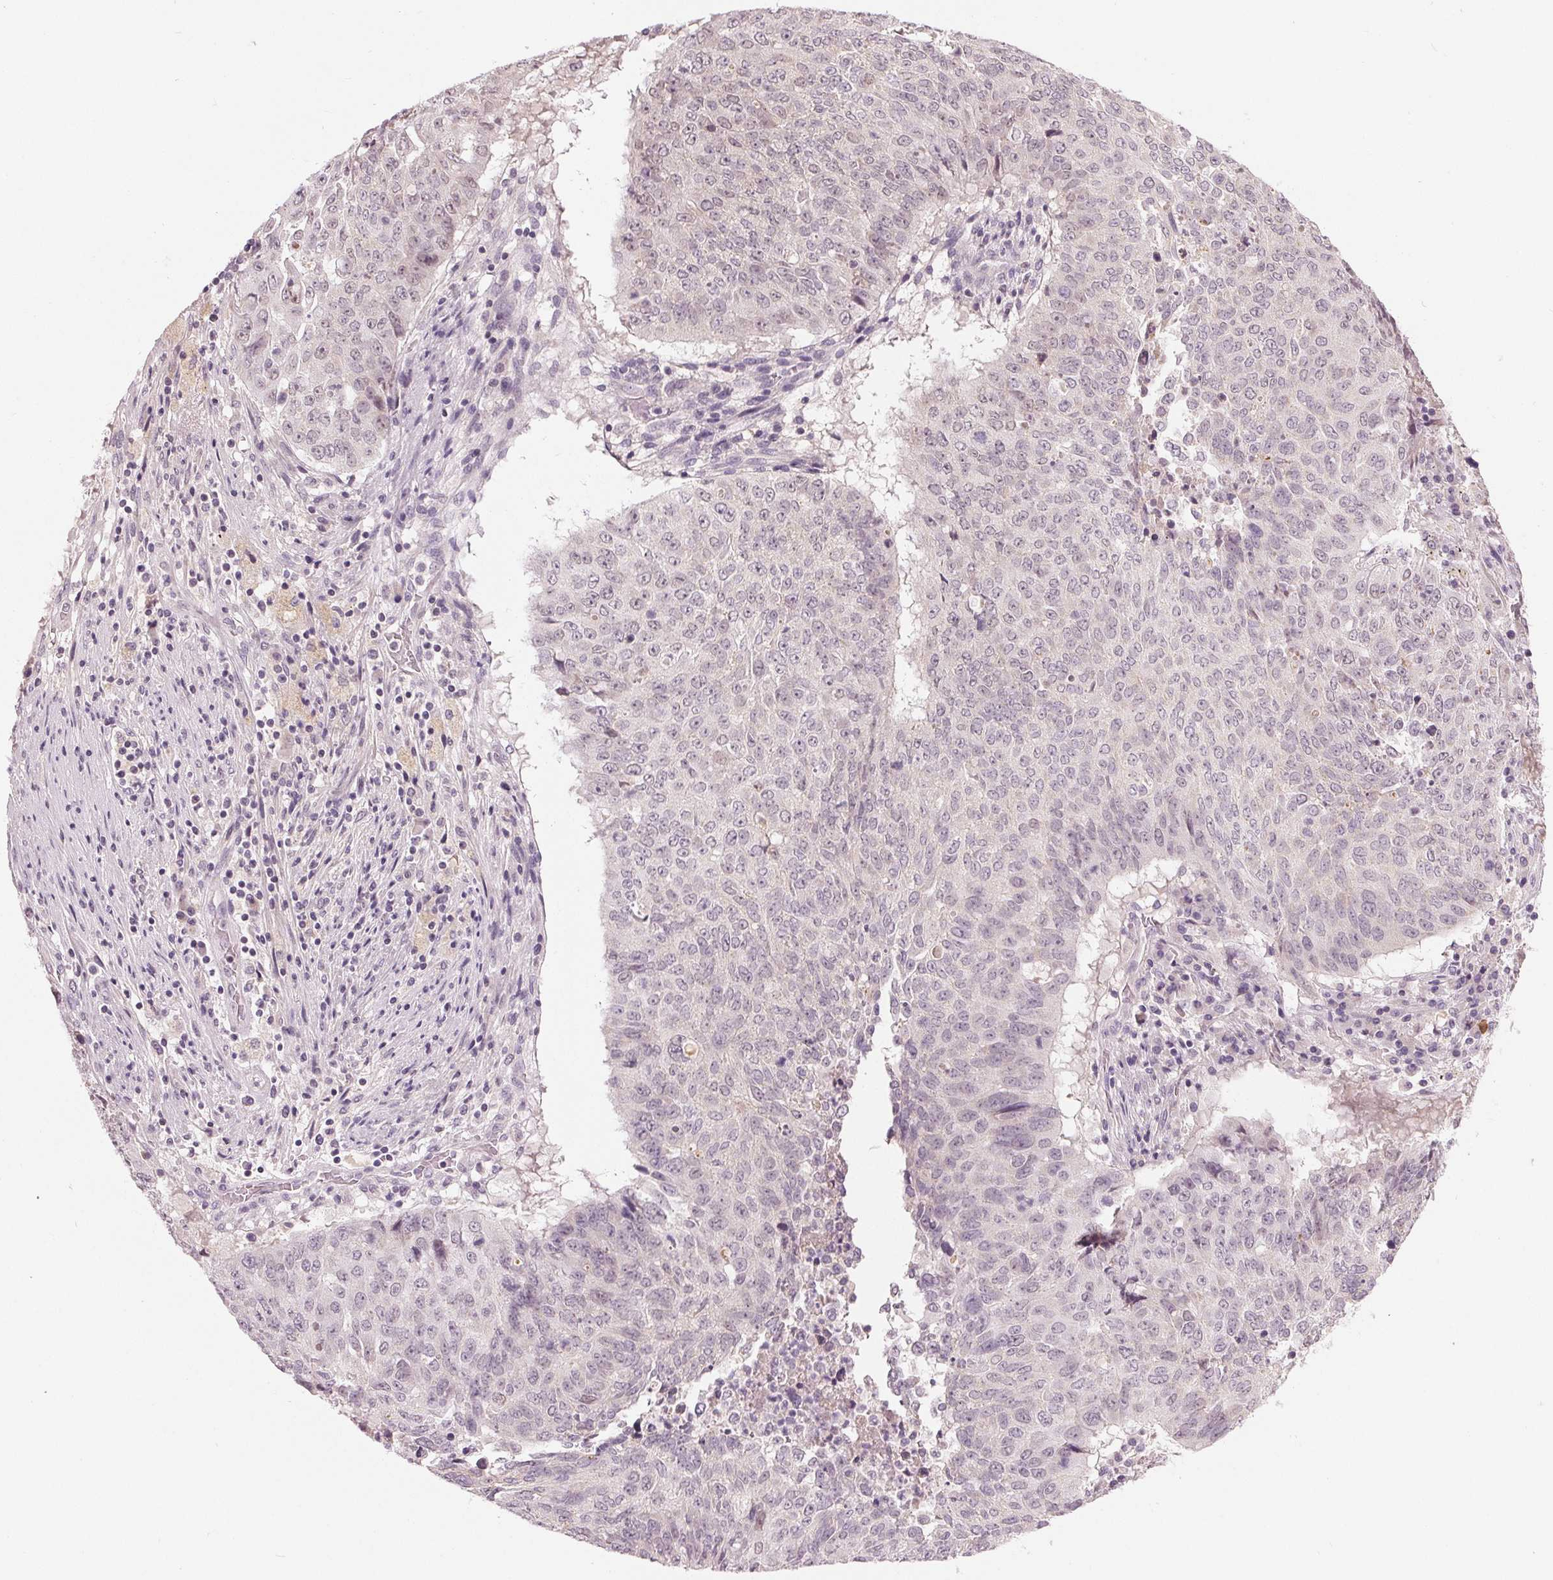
{"staining": {"intensity": "negative", "quantity": "none", "location": "none"}, "tissue": "lung cancer", "cell_type": "Tumor cells", "image_type": "cancer", "snomed": [{"axis": "morphology", "description": "Normal tissue, NOS"}, {"axis": "morphology", "description": "Squamous cell carcinoma, NOS"}, {"axis": "topography", "description": "Bronchus"}, {"axis": "topography", "description": "Lung"}], "caption": "DAB immunohistochemical staining of lung cancer (squamous cell carcinoma) exhibits no significant staining in tumor cells. Nuclei are stained in blue.", "gene": "ZNF605", "patient": {"sex": "male", "age": 64}}